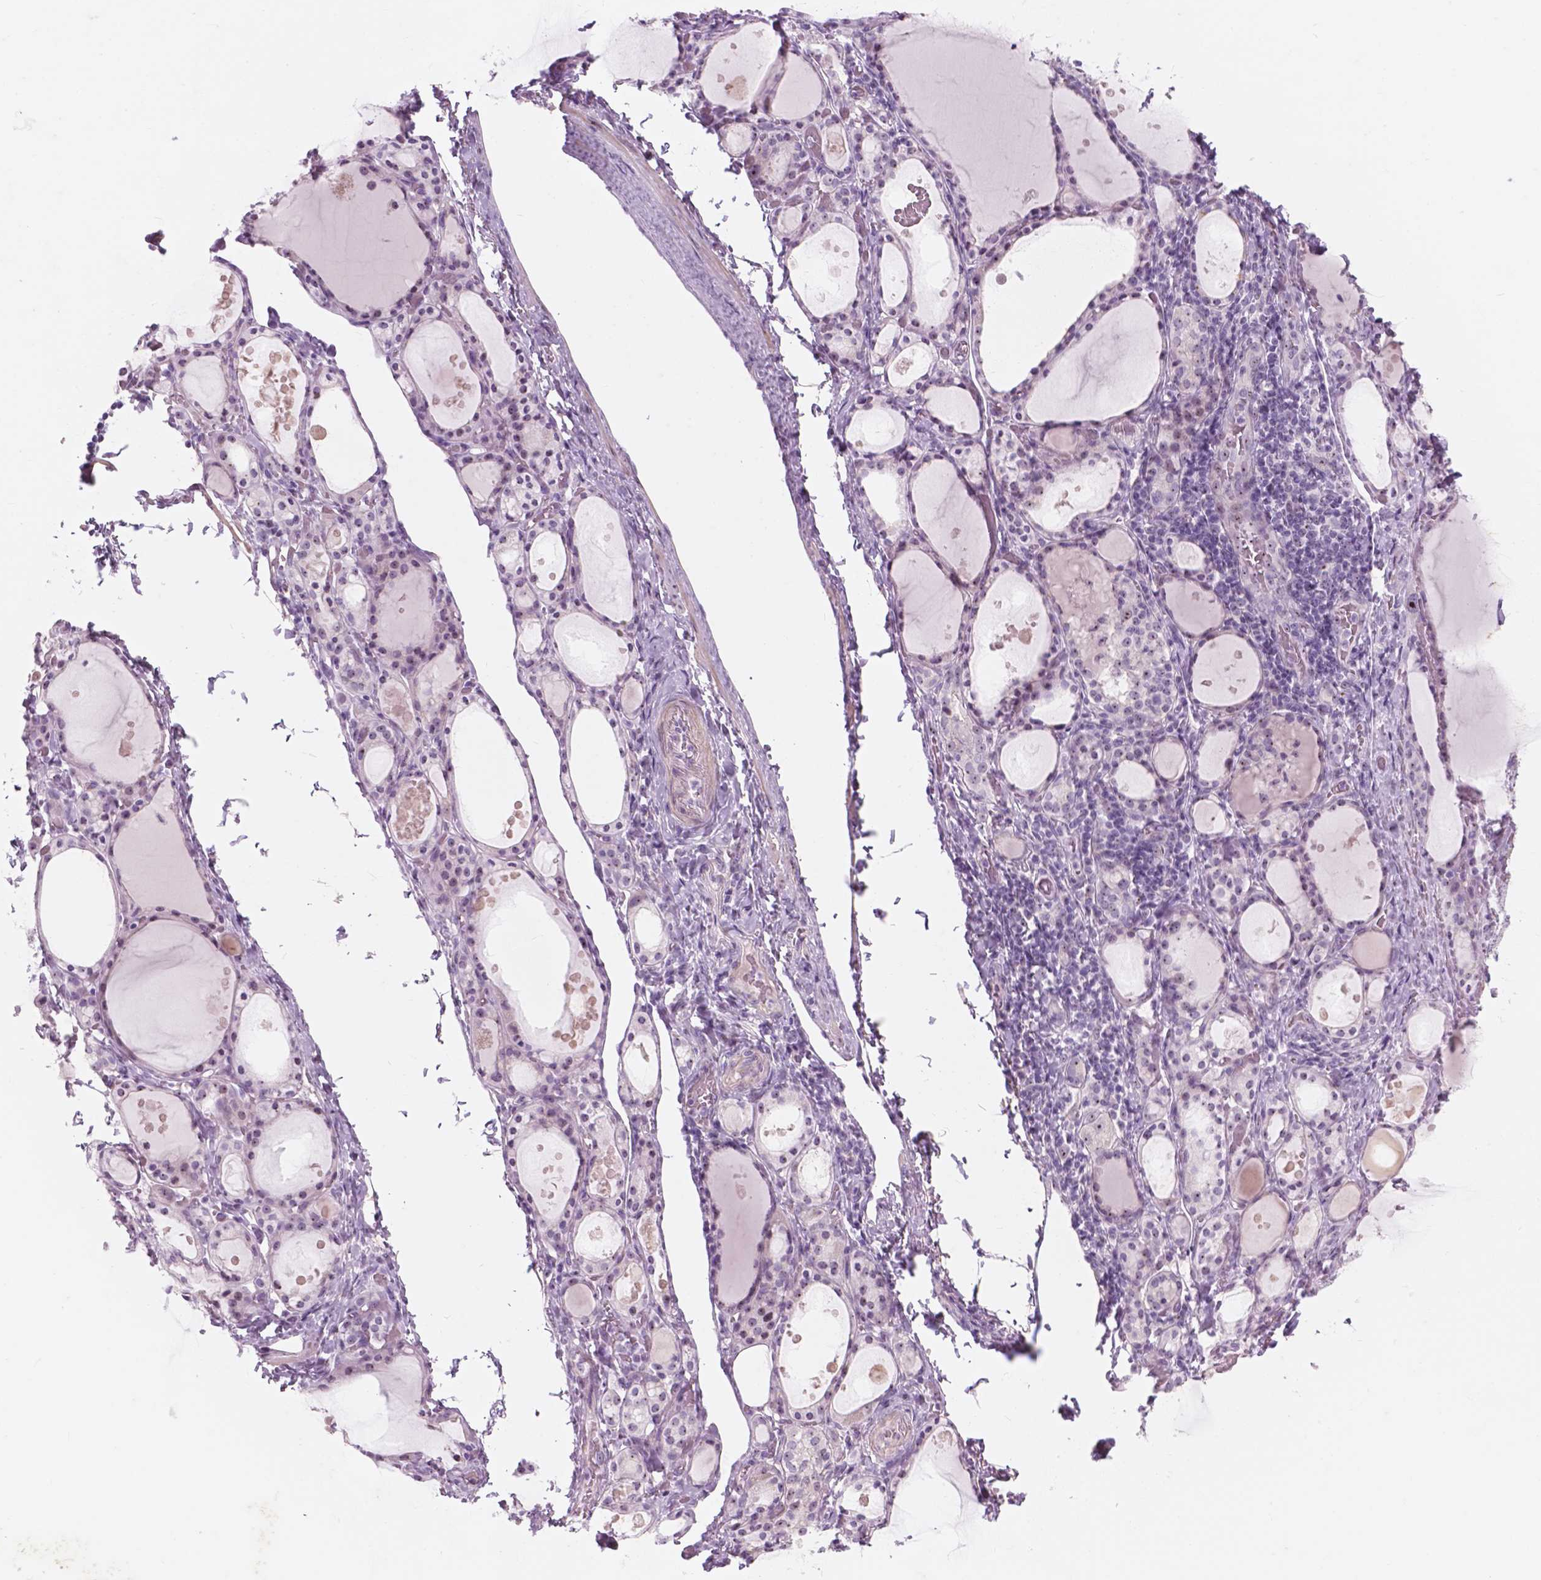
{"staining": {"intensity": "weak", "quantity": "25%-75%", "location": "nuclear"}, "tissue": "thyroid gland", "cell_type": "Glandular cells", "image_type": "normal", "snomed": [{"axis": "morphology", "description": "Normal tissue, NOS"}, {"axis": "topography", "description": "Thyroid gland"}], "caption": "Glandular cells exhibit low levels of weak nuclear staining in about 25%-75% of cells in unremarkable human thyroid gland. The protein of interest is shown in brown color, while the nuclei are stained blue.", "gene": "ZNF853", "patient": {"sex": "male", "age": 68}}